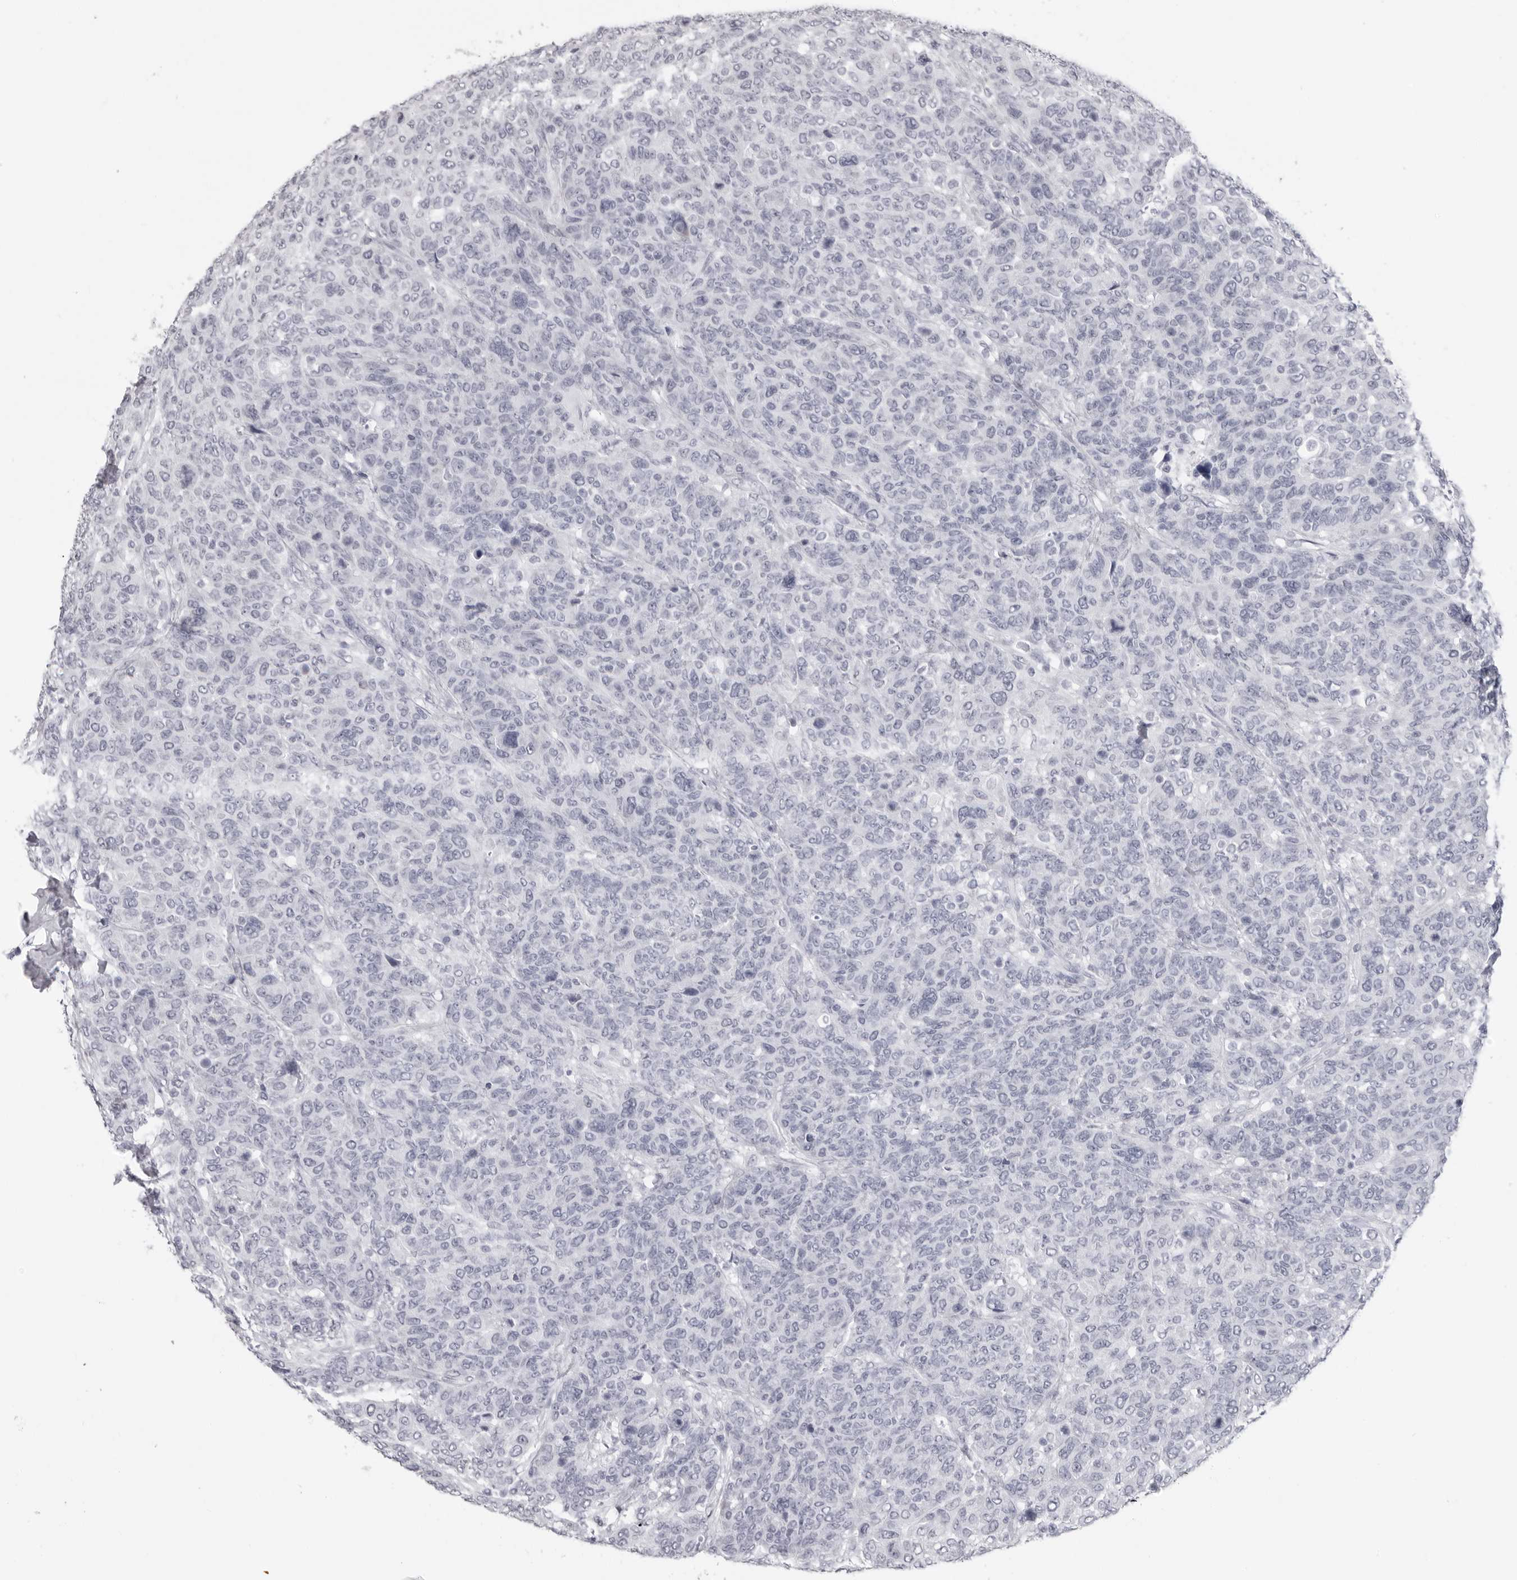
{"staining": {"intensity": "negative", "quantity": "none", "location": "none"}, "tissue": "breast cancer", "cell_type": "Tumor cells", "image_type": "cancer", "snomed": [{"axis": "morphology", "description": "Duct carcinoma"}, {"axis": "topography", "description": "Breast"}], "caption": "The photomicrograph reveals no significant staining in tumor cells of breast cancer.", "gene": "DNALI1", "patient": {"sex": "female", "age": 37}}